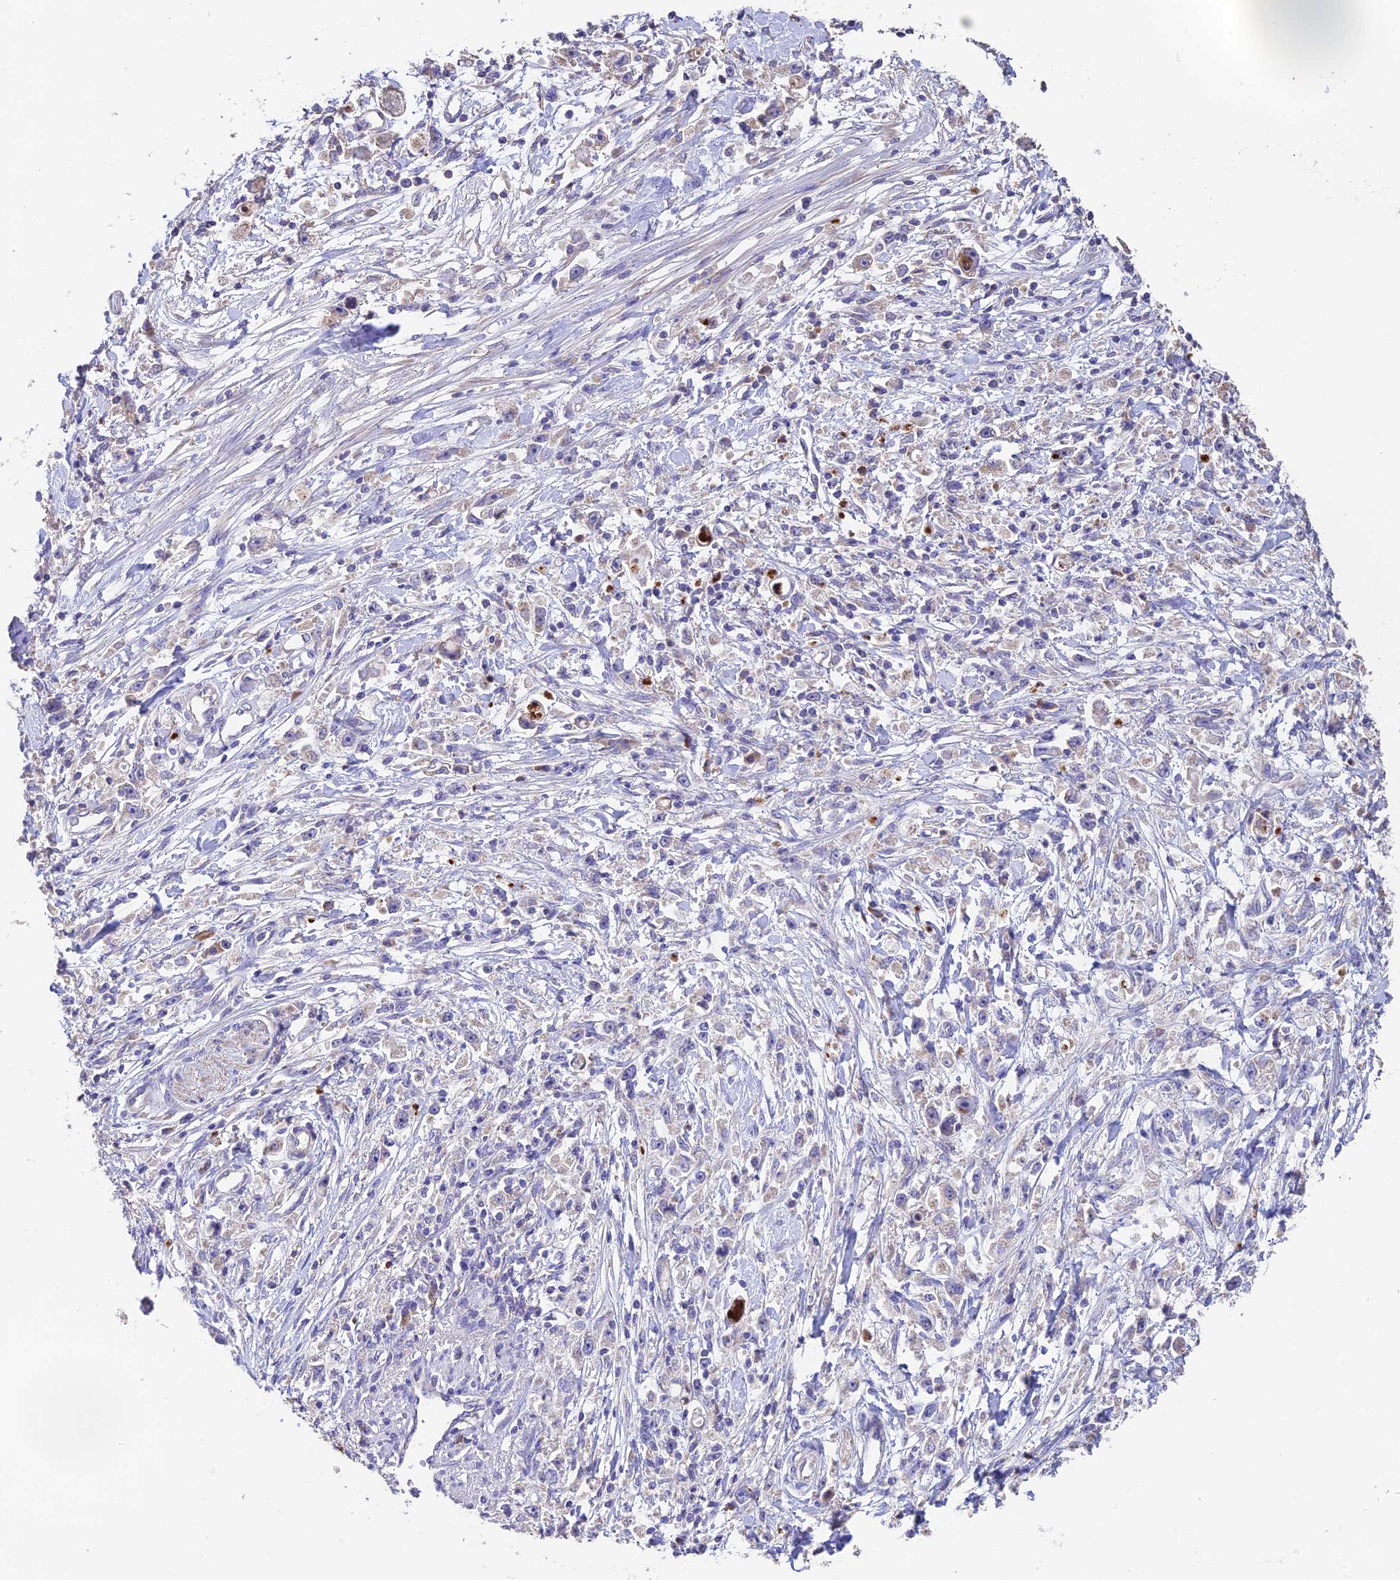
{"staining": {"intensity": "negative", "quantity": "none", "location": "none"}, "tissue": "stomach cancer", "cell_type": "Tumor cells", "image_type": "cancer", "snomed": [{"axis": "morphology", "description": "Adenocarcinoma, NOS"}, {"axis": "topography", "description": "Stomach"}], "caption": "A histopathology image of stomach adenocarcinoma stained for a protein reveals no brown staining in tumor cells.", "gene": "EMC3", "patient": {"sex": "female", "age": 59}}